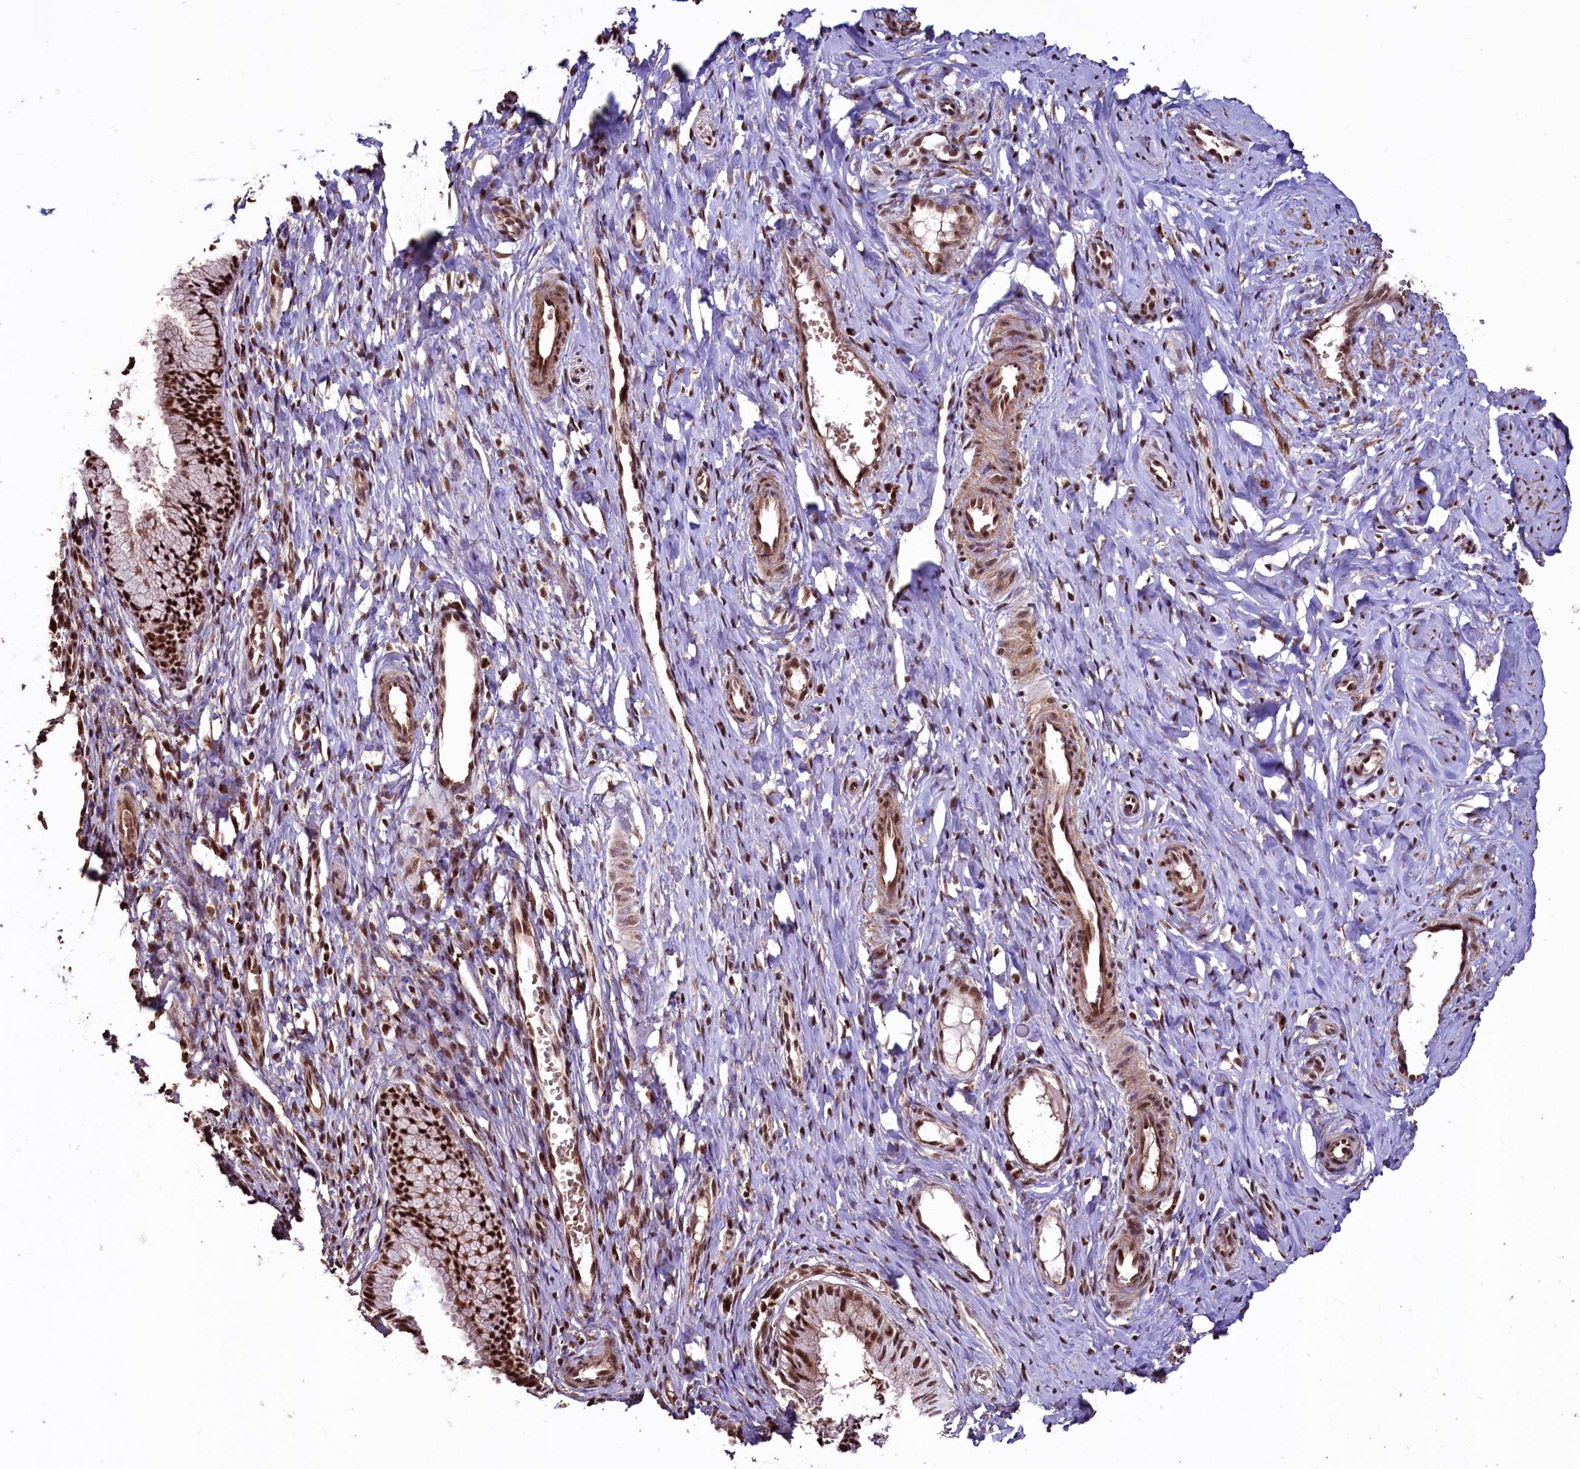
{"staining": {"intensity": "strong", "quantity": ">75%", "location": "nuclear"}, "tissue": "cervix", "cell_type": "Glandular cells", "image_type": "normal", "snomed": [{"axis": "morphology", "description": "Normal tissue, NOS"}, {"axis": "topography", "description": "Cervix"}], "caption": "This is a histology image of immunohistochemistry (IHC) staining of benign cervix, which shows strong staining in the nuclear of glandular cells.", "gene": "SFSWAP", "patient": {"sex": "female", "age": 27}}